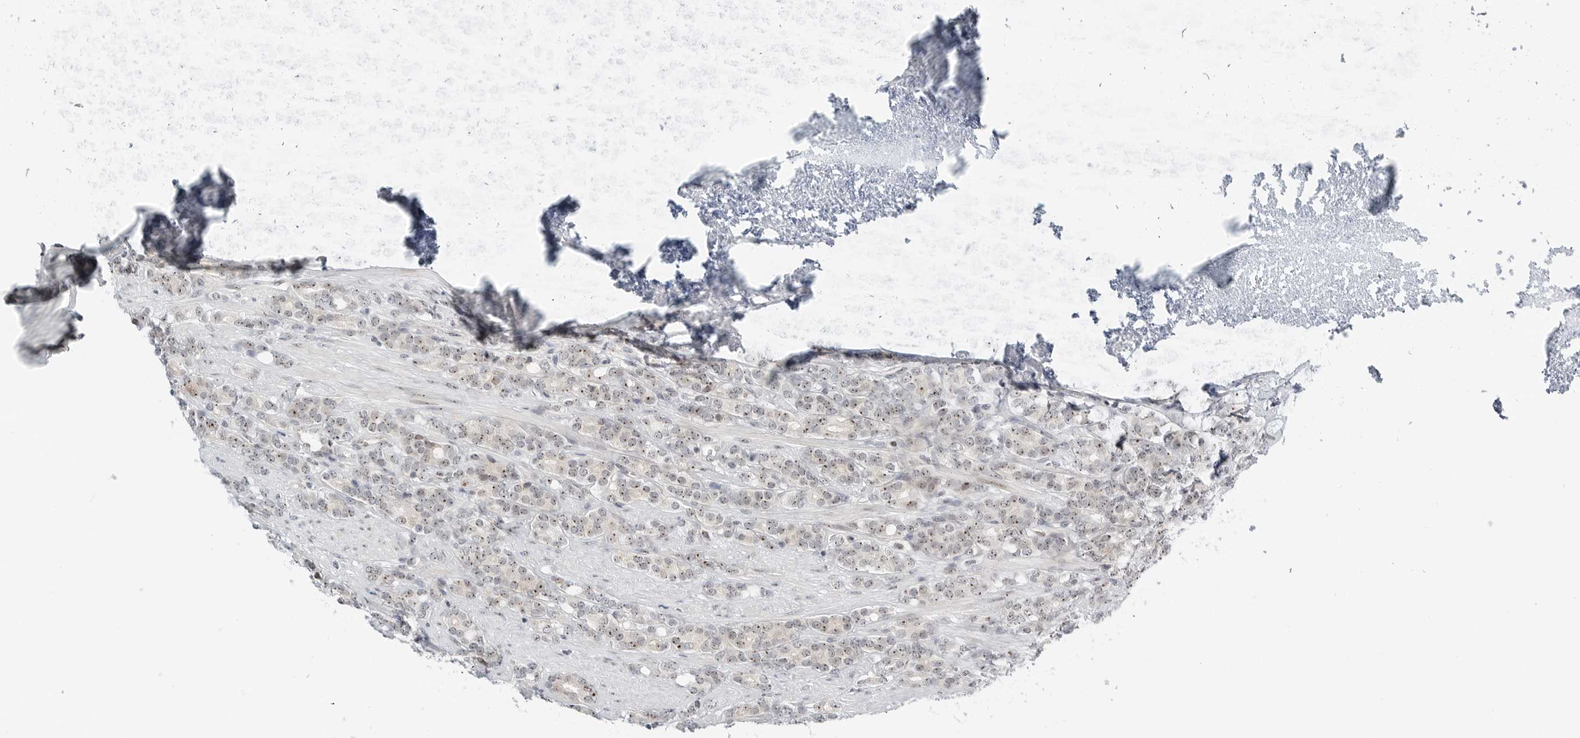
{"staining": {"intensity": "weak", "quantity": "25%-75%", "location": "nuclear"}, "tissue": "prostate cancer", "cell_type": "Tumor cells", "image_type": "cancer", "snomed": [{"axis": "morphology", "description": "Adenocarcinoma, High grade"}, {"axis": "topography", "description": "Prostate"}], "caption": "Prostate cancer (adenocarcinoma (high-grade)) stained for a protein displays weak nuclear positivity in tumor cells.", "gene": "RIMKLA", "patient": {"sex": "male", "age": 62}}